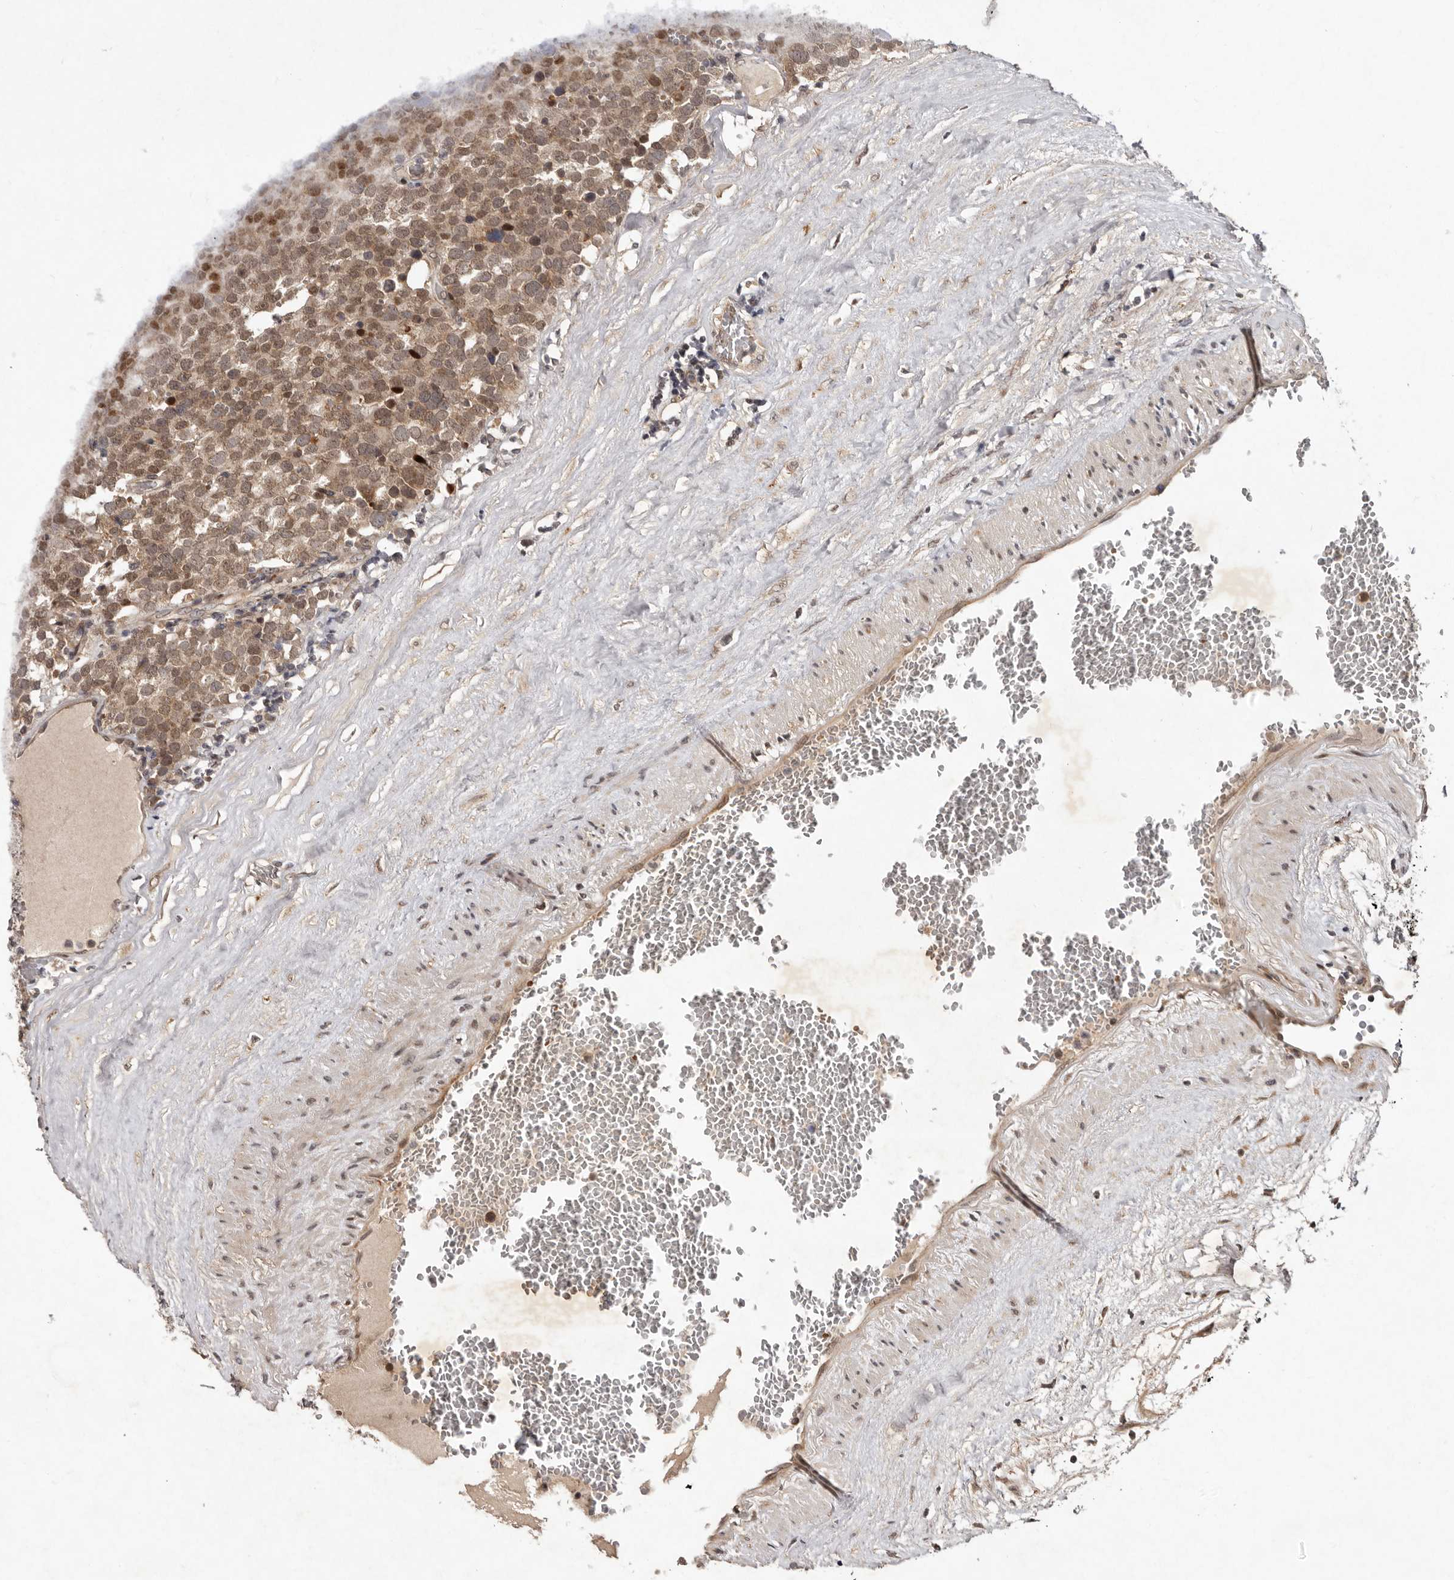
{"staining": {"intensity": "moderate", "quantity": ">75%", "location": "cytoplasmic/membranous,nuclear"}, "tissue": "testis cancer", "cell_type": "Tumor cells", "image_type": "cancer", "snomed": [{"axis": "morphology", "description": "Seminoma, NOS"}, {"axis": "topography", "description": "Testis"}], "caption": "DAB (3,3'-diaminobenzidine) immunohistochemical staining of testis cancer (seminoma) reveals moderate cytoplasmic/membranous and nuclear protein positivity in about >75% of tumor cells. (brown staining indicates protein expression, while blue staining denotes nuclei).", "gene": "ABL1", "patient": {"sex": "male", "age": 71}}